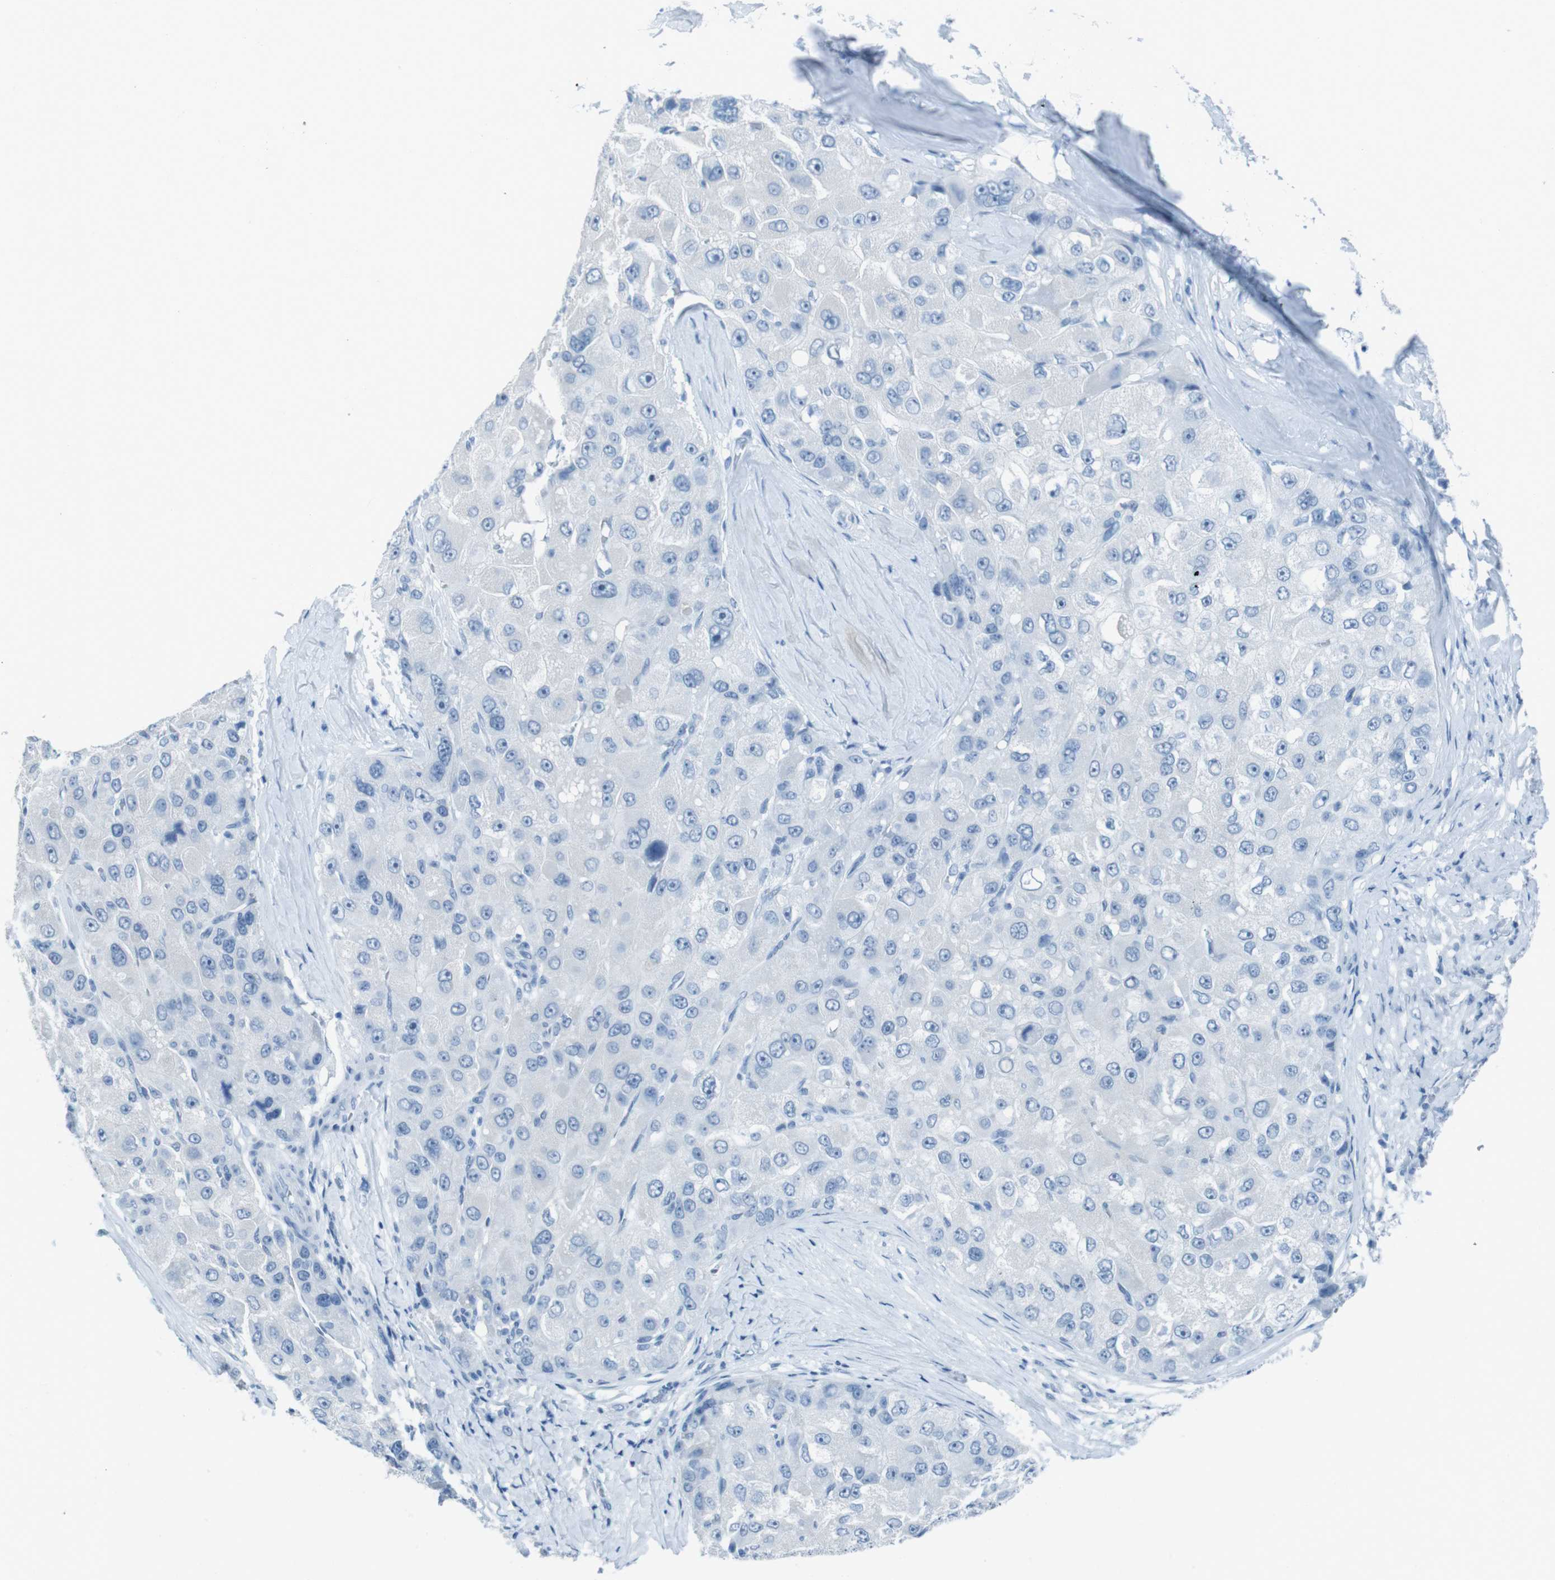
{"staining": {"intensity": "negative", "quantity": "none", "location": "none"}, "tissue": "liver cancer", "cell_type": "Tumor cells", "image_type": "cancer", "snomed": [{"axis": "morphology", "description": "Carcinoma, Hepatocellular, NOS"}, {"axis": "topography", "description": "Liver"}], "caption": "Immunohistochemistry (IHC) photomicrograph of neoplastic tissue: hepatocellular carcinoma (liver) stained with DAB demonstrates no significant protein expression in tumor cells.", "gene": "TMEM207", "patient": {"sex": "male", "age": 80}}